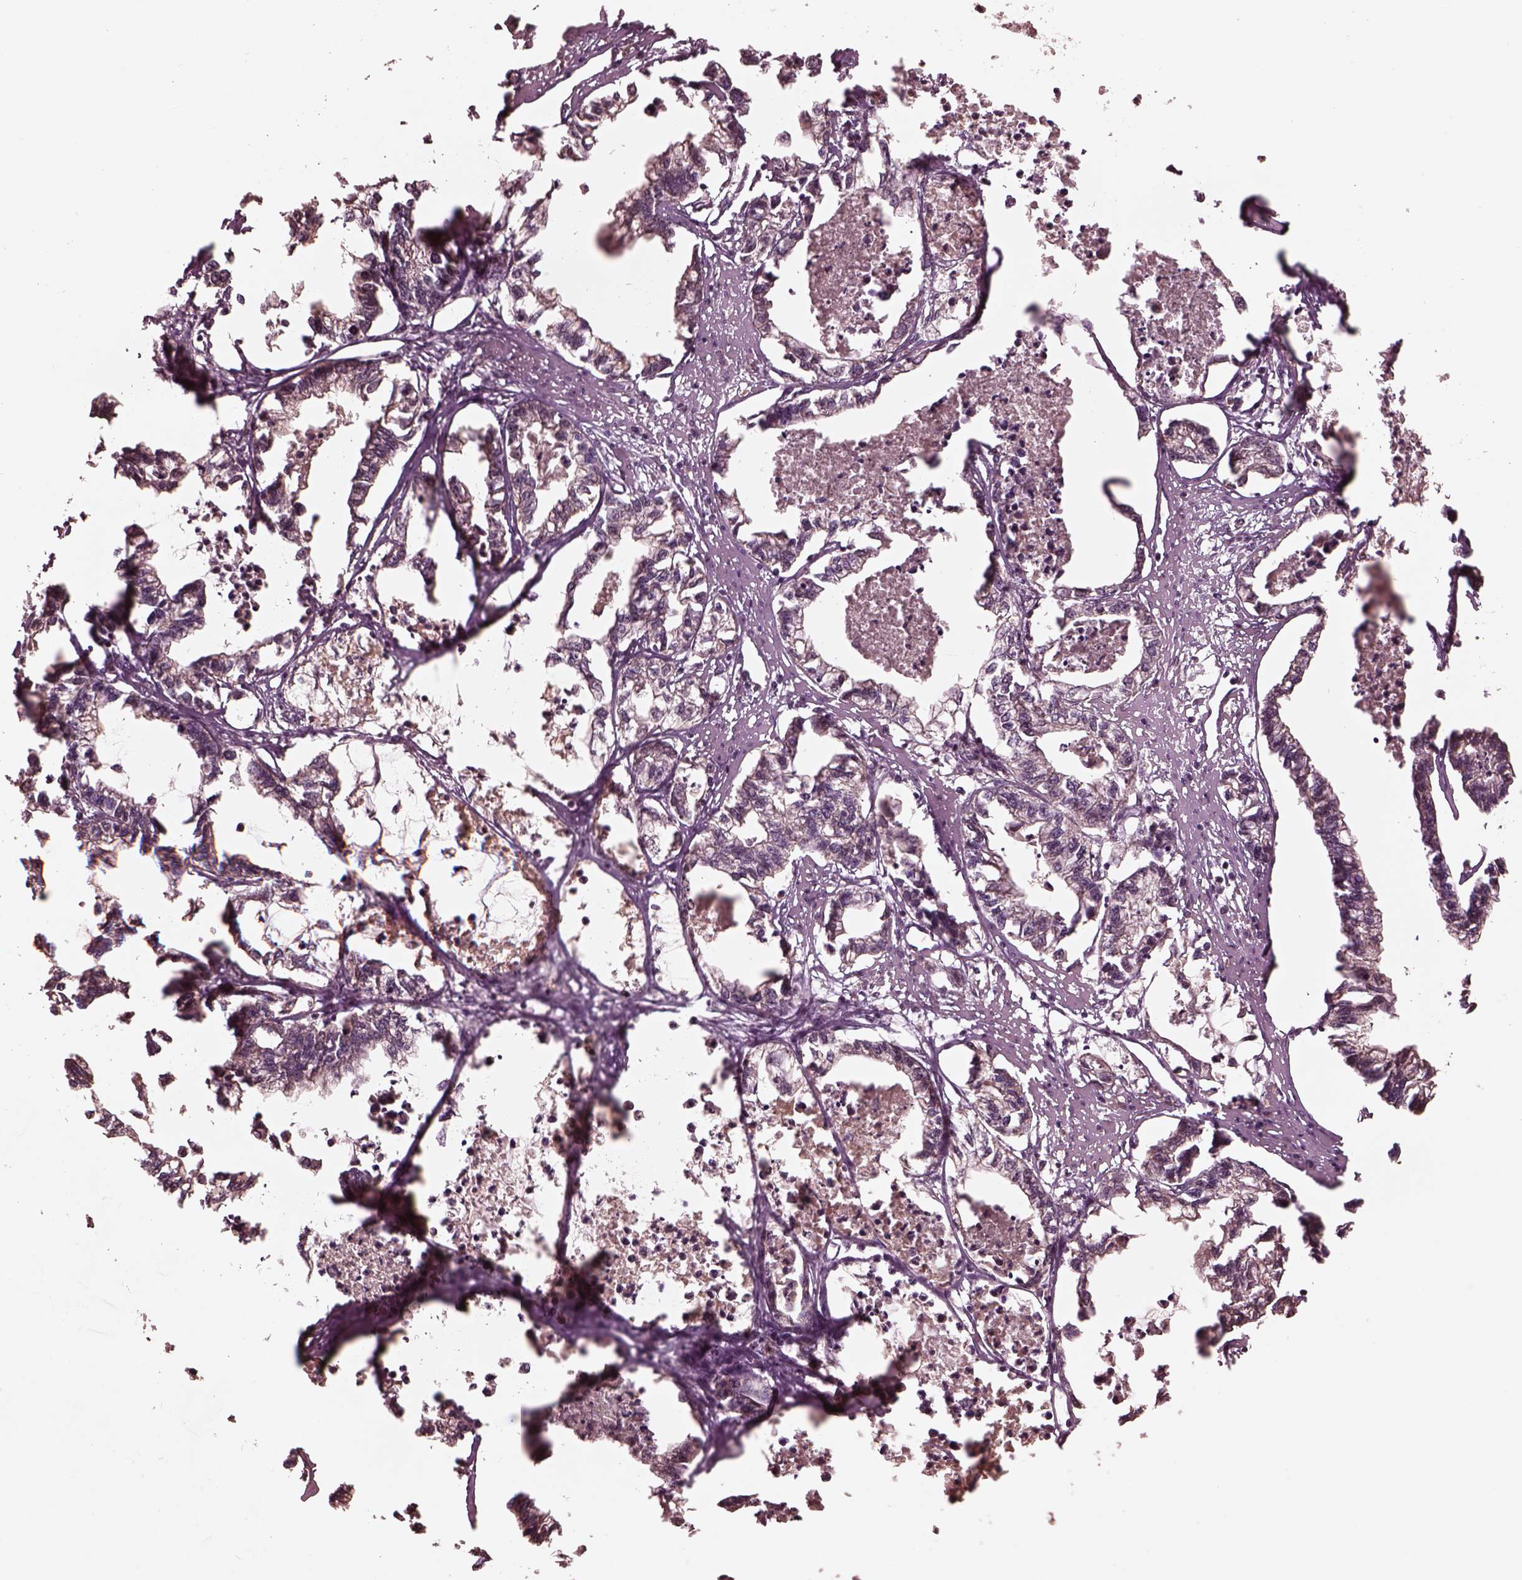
{"staining": {"intensity": "negative", "quantity": "none", "location": "none"}, "tissue": "stomach cancer", "cell_type": "Tumor cells", "image_type": "cancer", "snomed": [{"axis": "morphology", "description": "Adenocarcinoma, NOS"}, {"axis": "topography", "description": "Stomach"}], "caption": "High power microscopy image of an IHC photomicrograph of stomach cancer (adenocarcinoma), revealing no significant positivity in tumor cells.", "gene": "TF", "patient": {"sex": "male", "age": 83}}